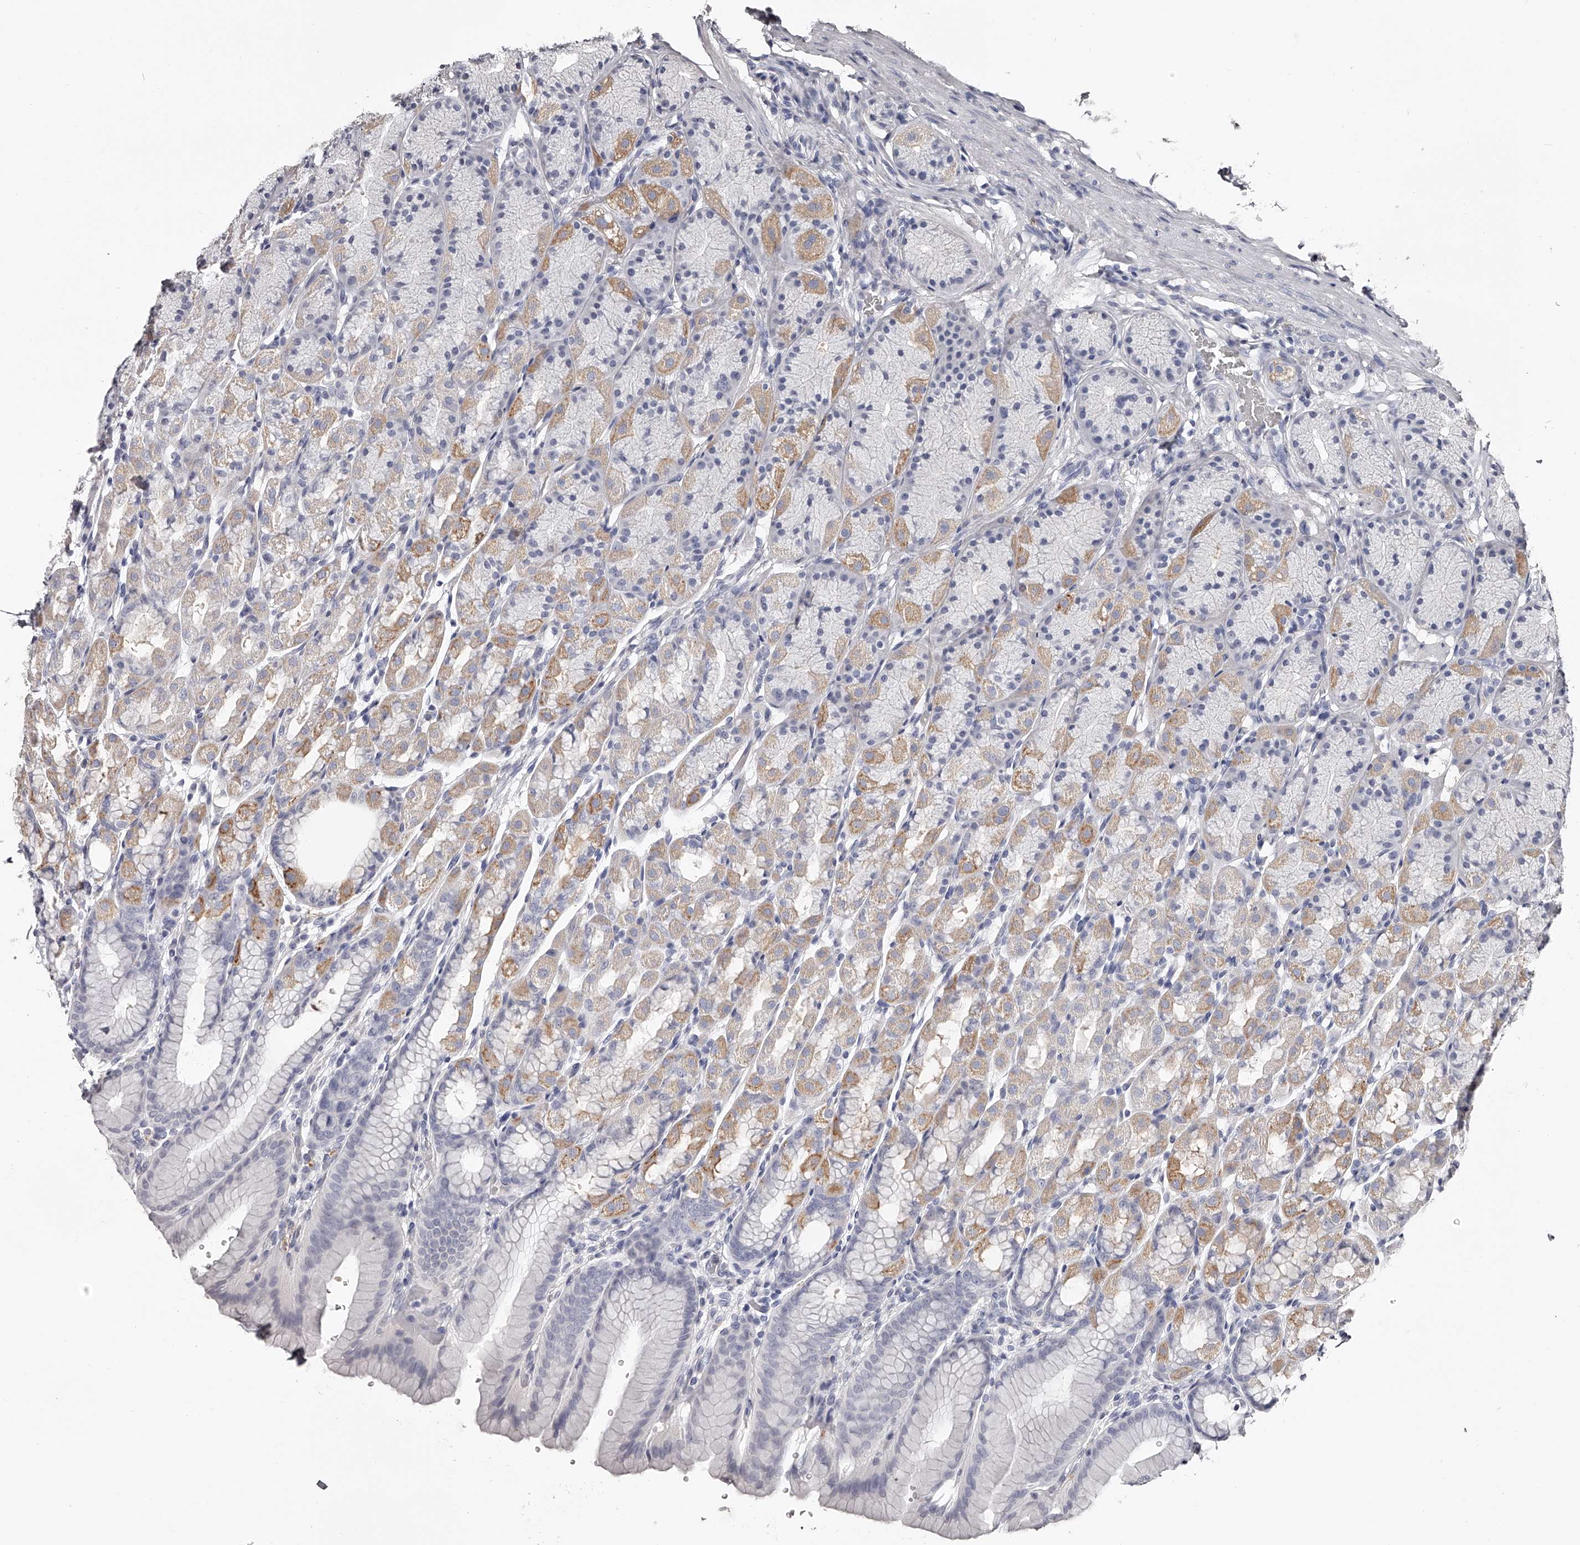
{"staining": {"intensity": "weak", "quantity": "25%-75%", "location": "cytoplasmic/membranous"}, "tissue": "stomach", "cell_type": "Glandular cells", "image_type": "normal", "snomed": [{"axis": "morphology", "description": "Normal tissue, NOS"}, {"axis": "topography", "description": "Stomach"}], "caption": "A brown stain labels weak cytoplasmic/membranous expression of a protein in glandular cells of unremarkable stomach. (Brightfield microscopy of DAB IHC at high magnification).", "gene": "PACSIN1", "patient": {"sex": "male", "age": 42}}